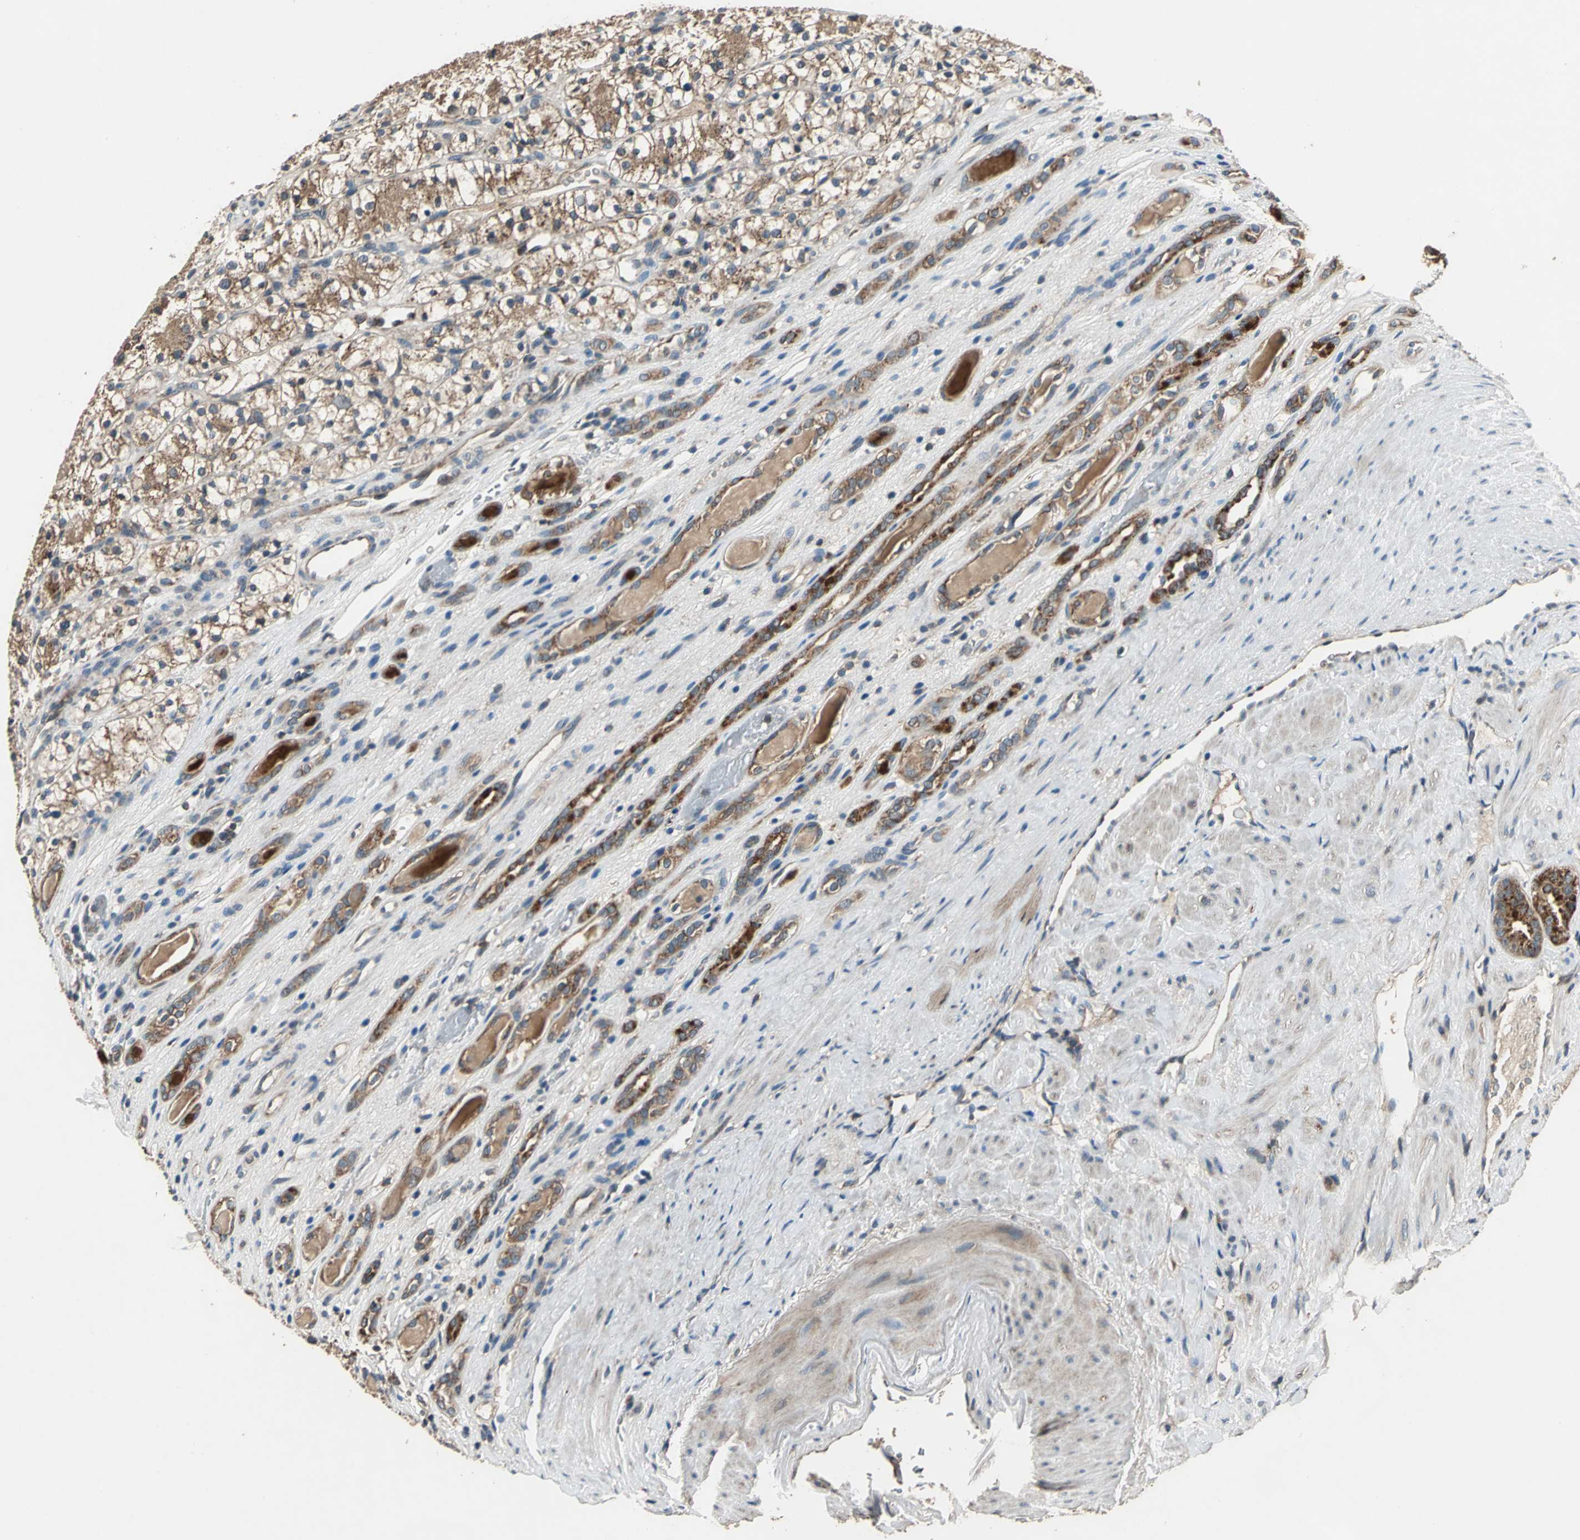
{"staining": {"intensity": "moderate", "quantity": ">75%", "location": "cytoplasmic/membranous"}, "tissue": "renal cancer", "cell_type": "Tumor cells", "image_type": "cancer", "snomed": [{"axis": "morphology", "description": "Adenocarcinoma, NOS"}, {"axis": "topography", "description": "Kidney"}], "caption": "A brown stain highlights moderate cytoplasmic/membranous positivity of a protein in renal cancer tumor cells.", "gene": "ZNF608", "patient": {"sex": "female", "age": 60}}